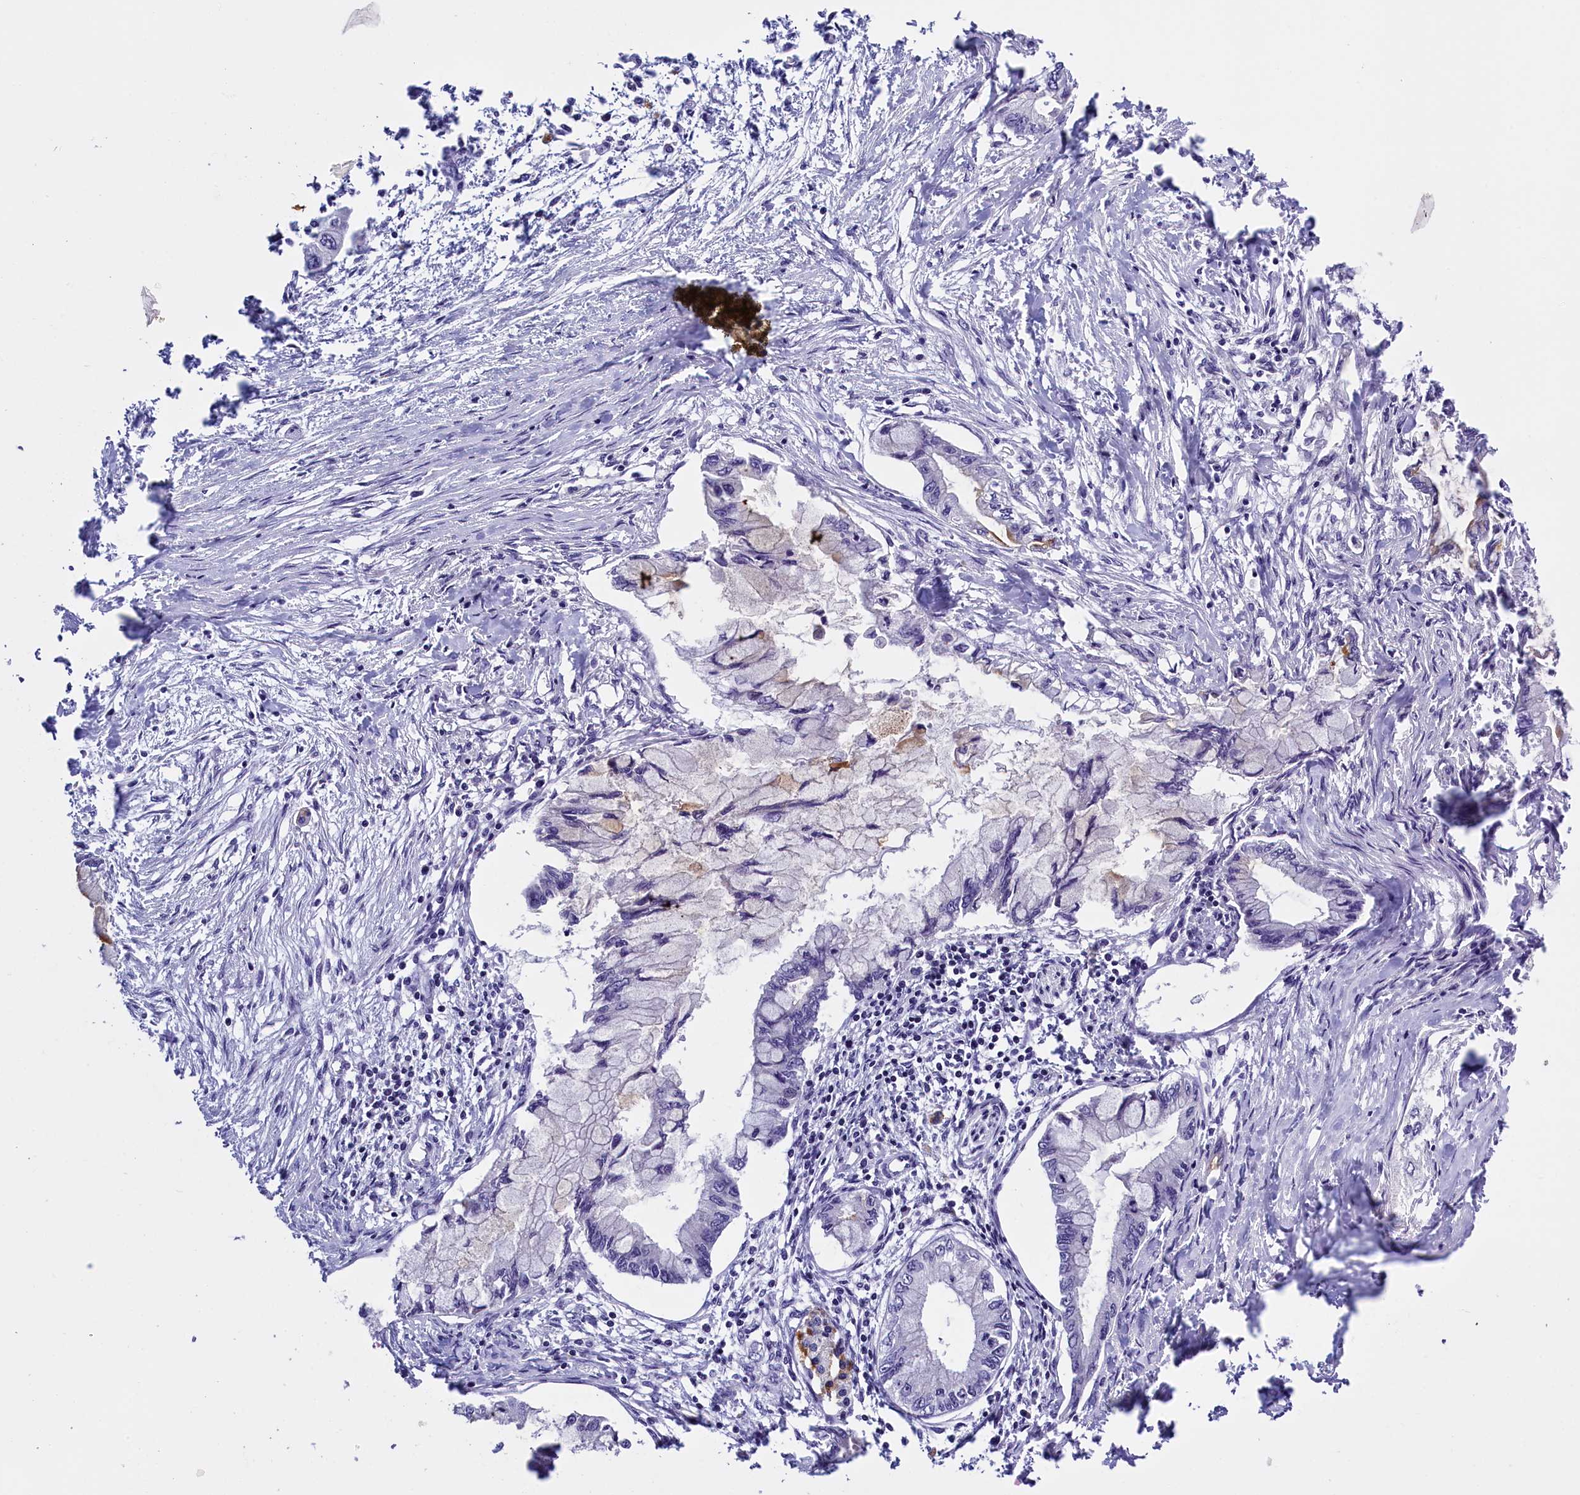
{"staining": {"intensity": "negative", "quantity": "none", "location": "none"}, "tissue": "pancreatic cancer", "cell_type": "Tumor cells", "image_type": "cancer", "snomed": [{"axis": "morphology", "description": "Adenocarcinoma, NOS"}, {"axis": "topography", "description": "Pancreas"}], "caption": "The immunohistochemistry histopathology image has no significant positivity in tumor cells of pancreatic cancer (adenocarcinoma) tissue.", "gene": "RTTN", "patient": {"sex": "male", "age": 48}}